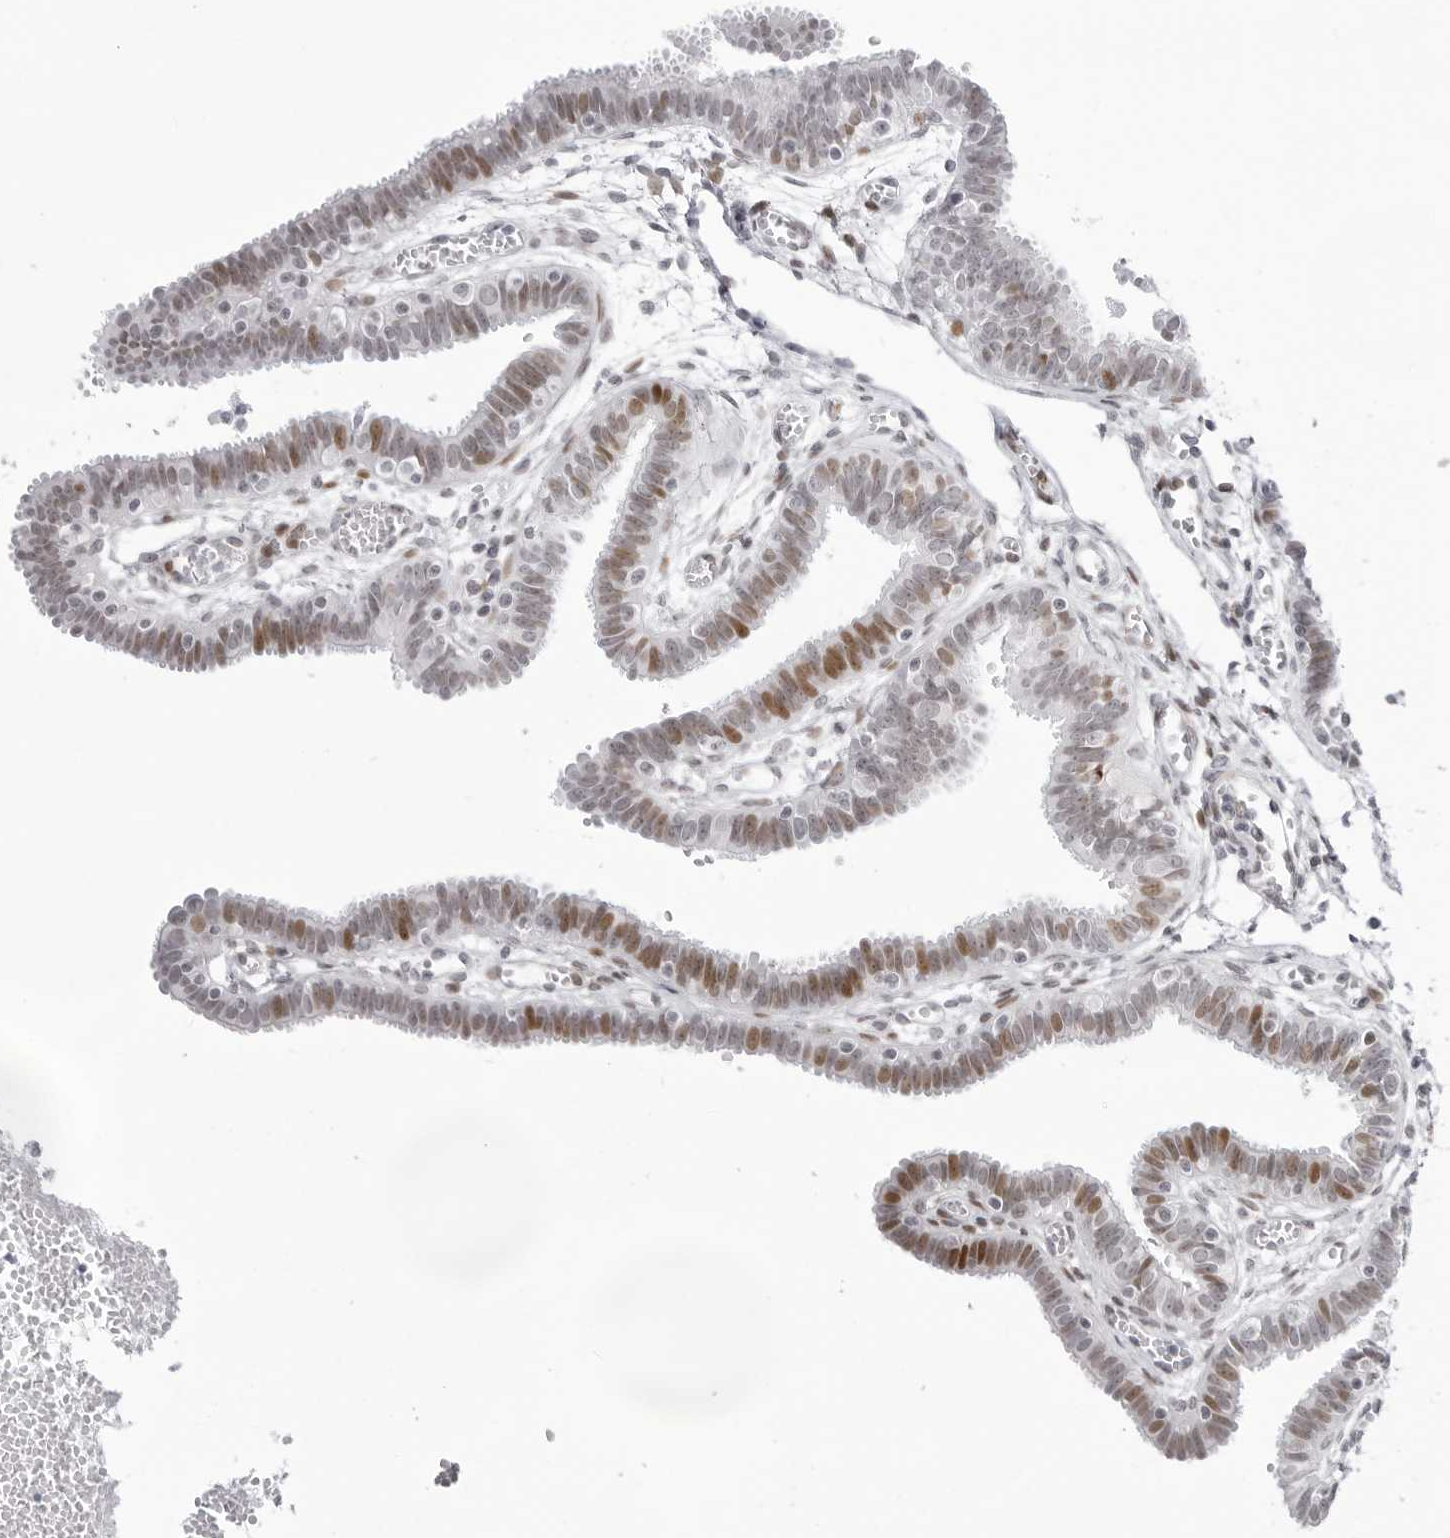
{"staining": {"intensity": "moderate", "quantity": "25%-75%", "location": "nuclear"}, "tissue": "fallopian tube", "cell_type": "Glandular cells", "image_type": "normal", "snomed": [{"axis": "morphology", "description": "Normal tissue, NOS"}, {"axis": "topography", "description": "Fallopian tube"}, {"axis": "topography", "description": "Placenta"}], "caption": "Glandular cells display medium levels of moderate nuclear expression in about 25%-75% of cells in normal fallopian tube.", "gene": "NTPCR", "patient": {"sex": "female", "age": 32}}